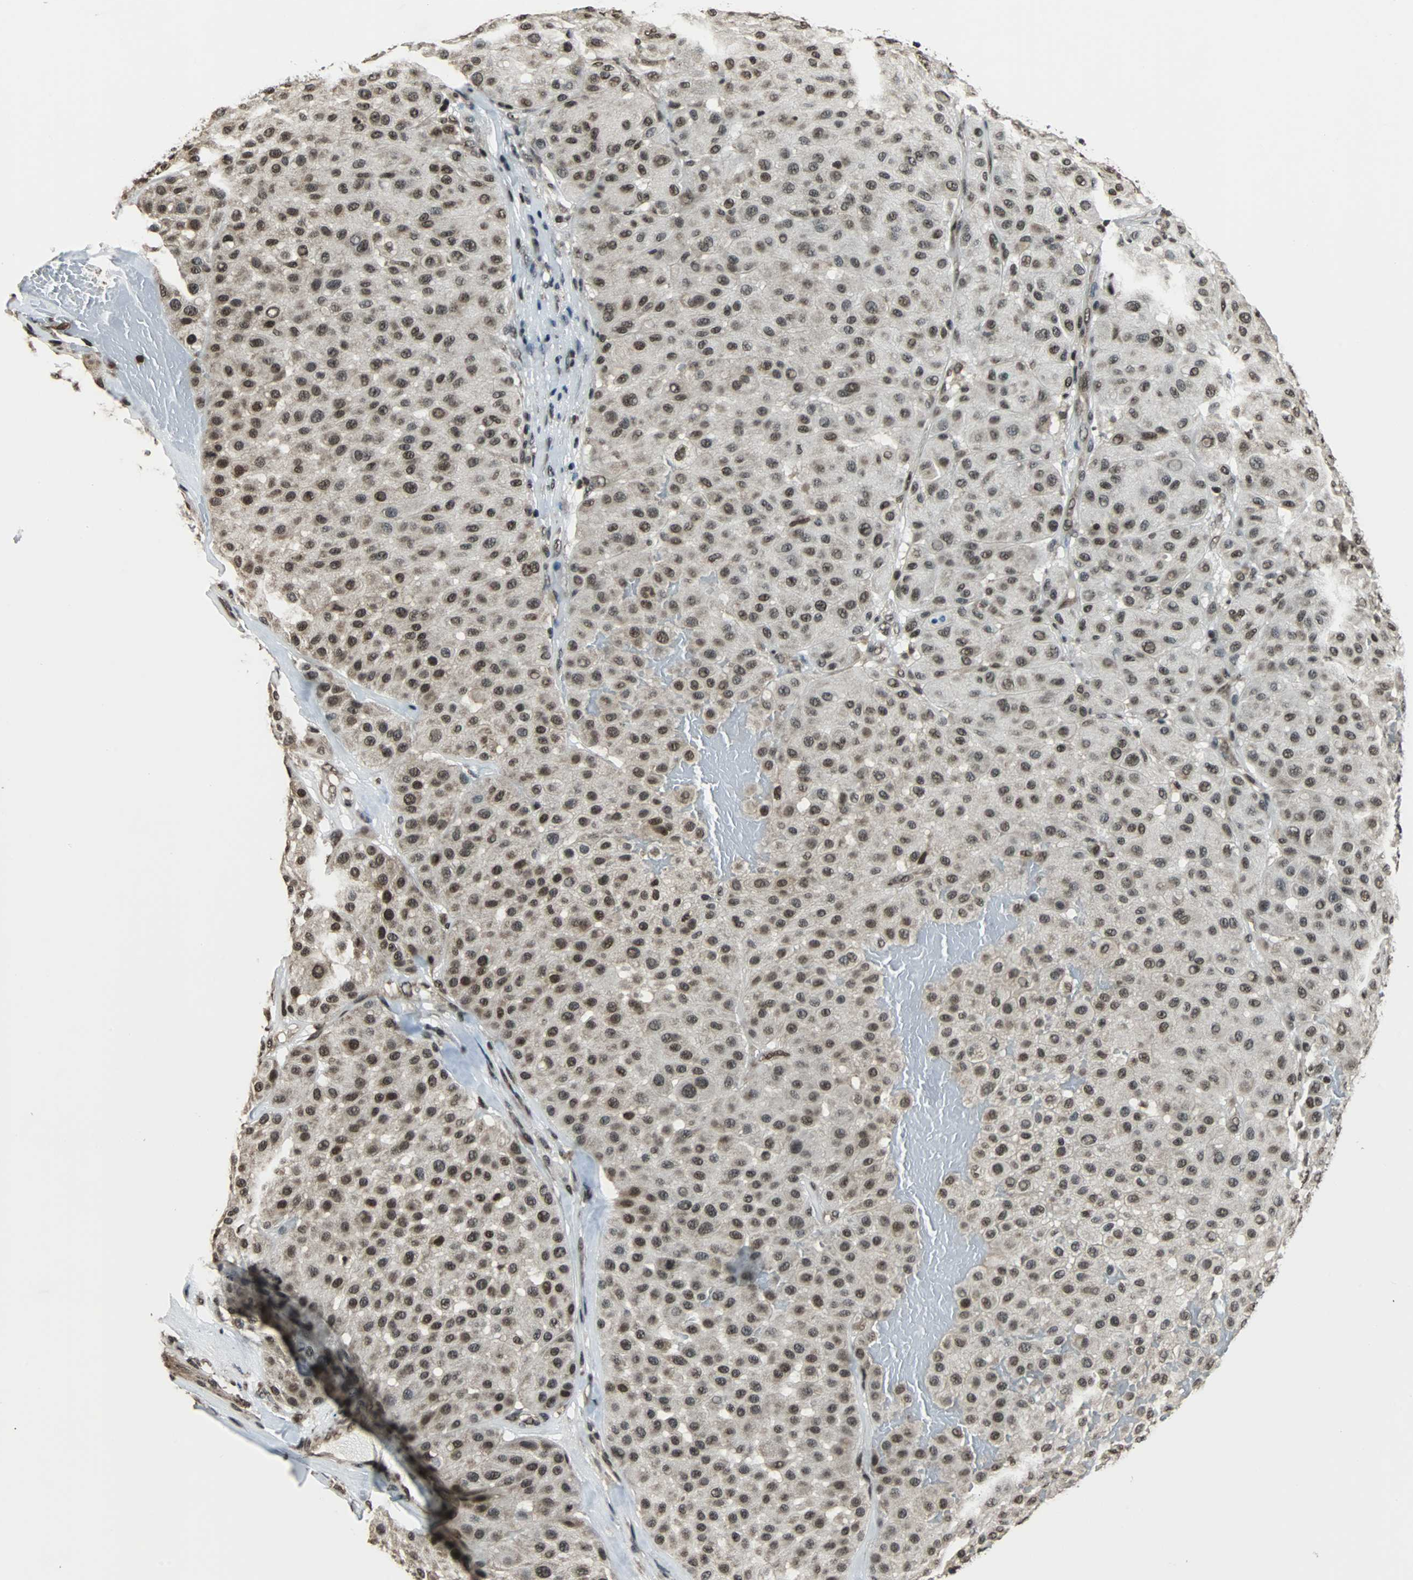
{"staining": {"intensity": "moderate", "quantity": ">75%", "location": "nuclear"}, "tissue": "melanoma", "cell_type": "Tumor cells", "image_type": "cancer", "snomed": [{"axis": "morphology", "description": "Normal tissue, NOS"}, {"axis": "morphology", "description": "Malignant melanoma, Metastatic site"}, {"axis": "topography", "description": "Skin"}], "caption": "Melanoma was stained to show a protein in brown. There is medium levels of moderate nuclear positivity in about >75% of tumor cells.", "gene": "REST", "patient": {"sex": "male", "age": 41}}